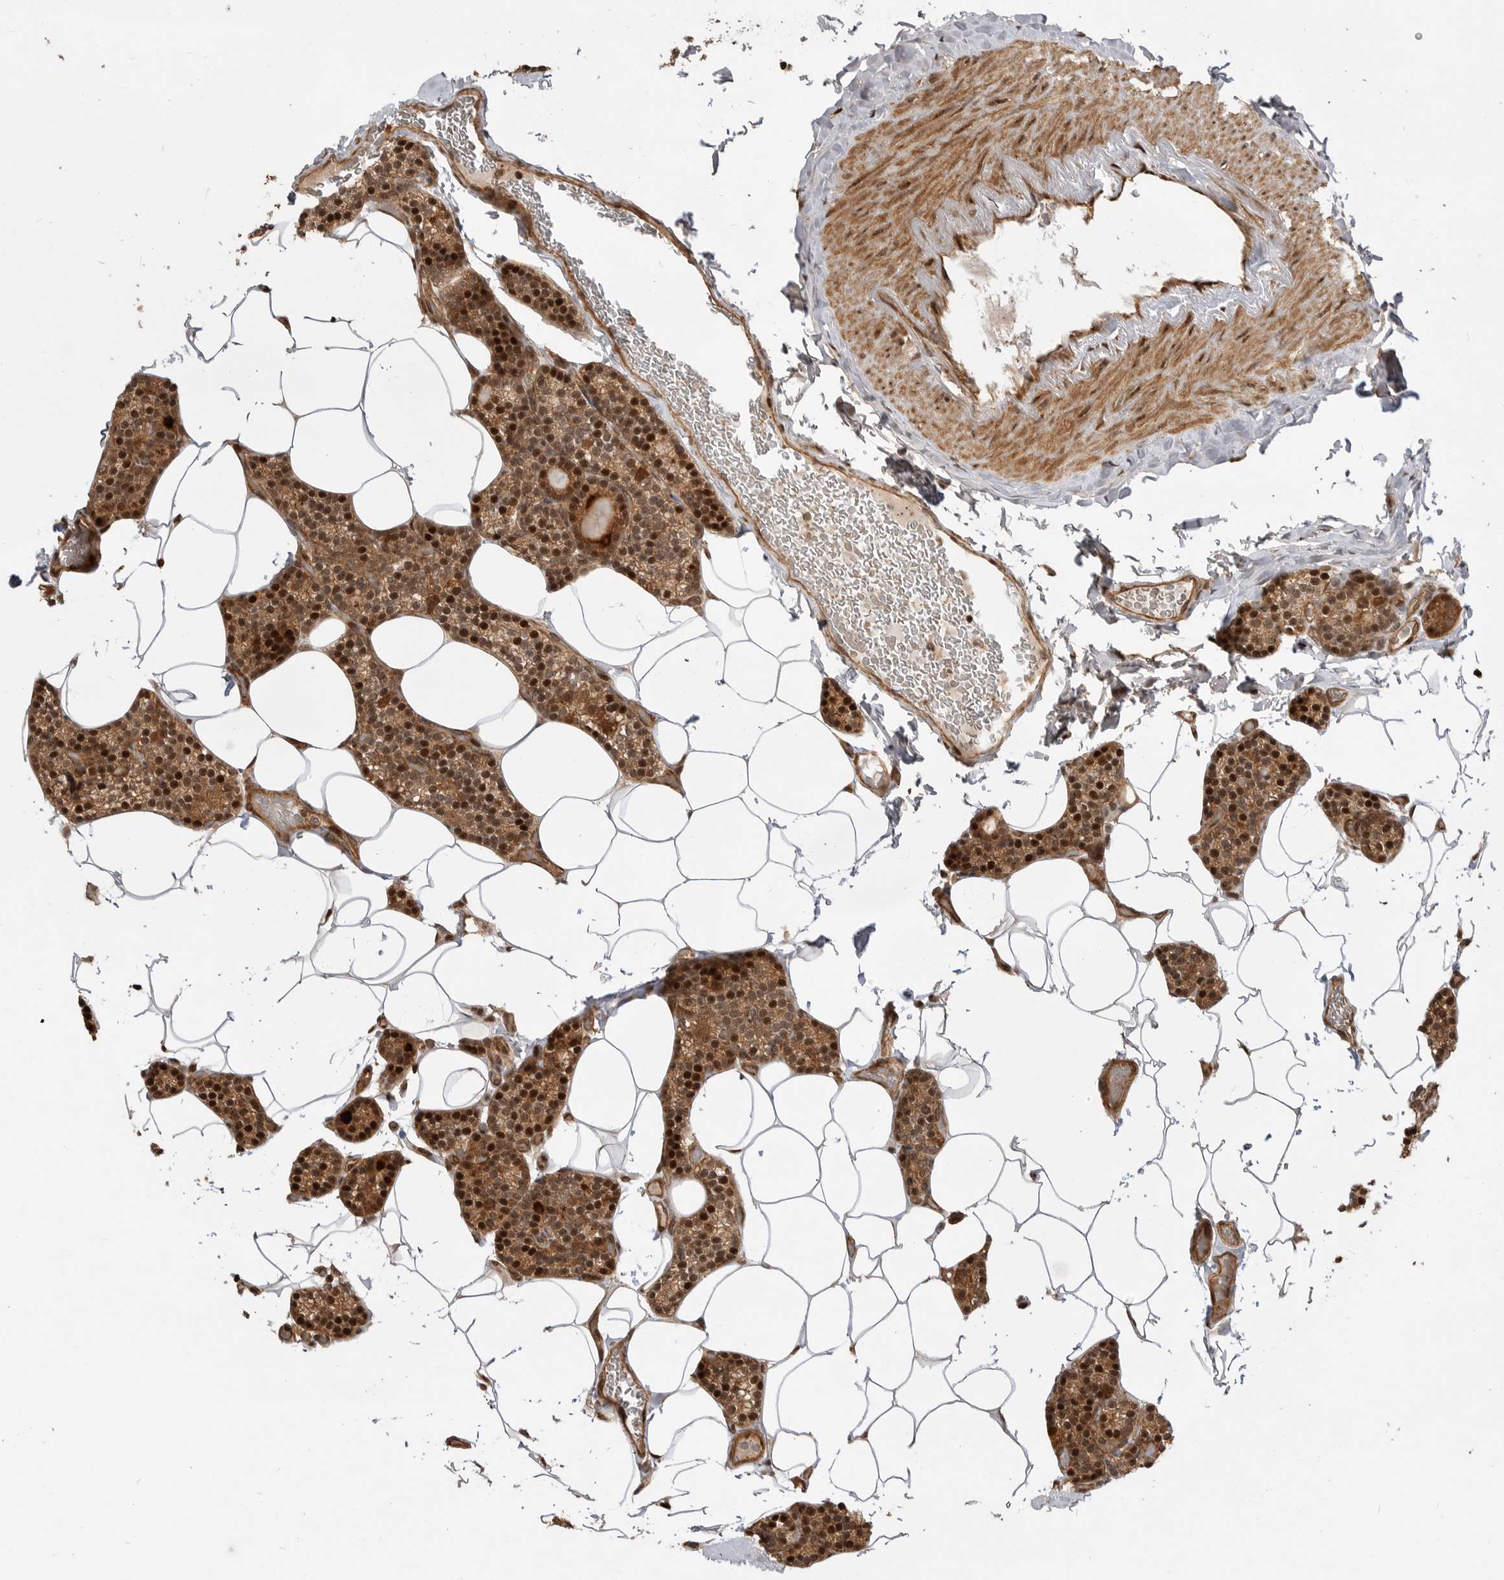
{"staining": {"intensity": "moderate", "quantity": ">75%", "location": "cytoplasmic/membranous,nuclear"}, "tissue": "parathyroid gland", "cell_type": "Glandular cells", "image_type": "normal", "snomed": [{"axis": "morphology", "description": "Normal tissue, NOS"}, {"axis": "topography", "description": "Parathyroid gland"}], "caption": "A medium amount of moderate cytoplasmic/membranous,nuclear positivity is appreciated in approximately >75% of glandular cells in unremarkable parathyroid gland.", "gene": "ADPRS", "patient": {"sex": "male", "age": 52}}